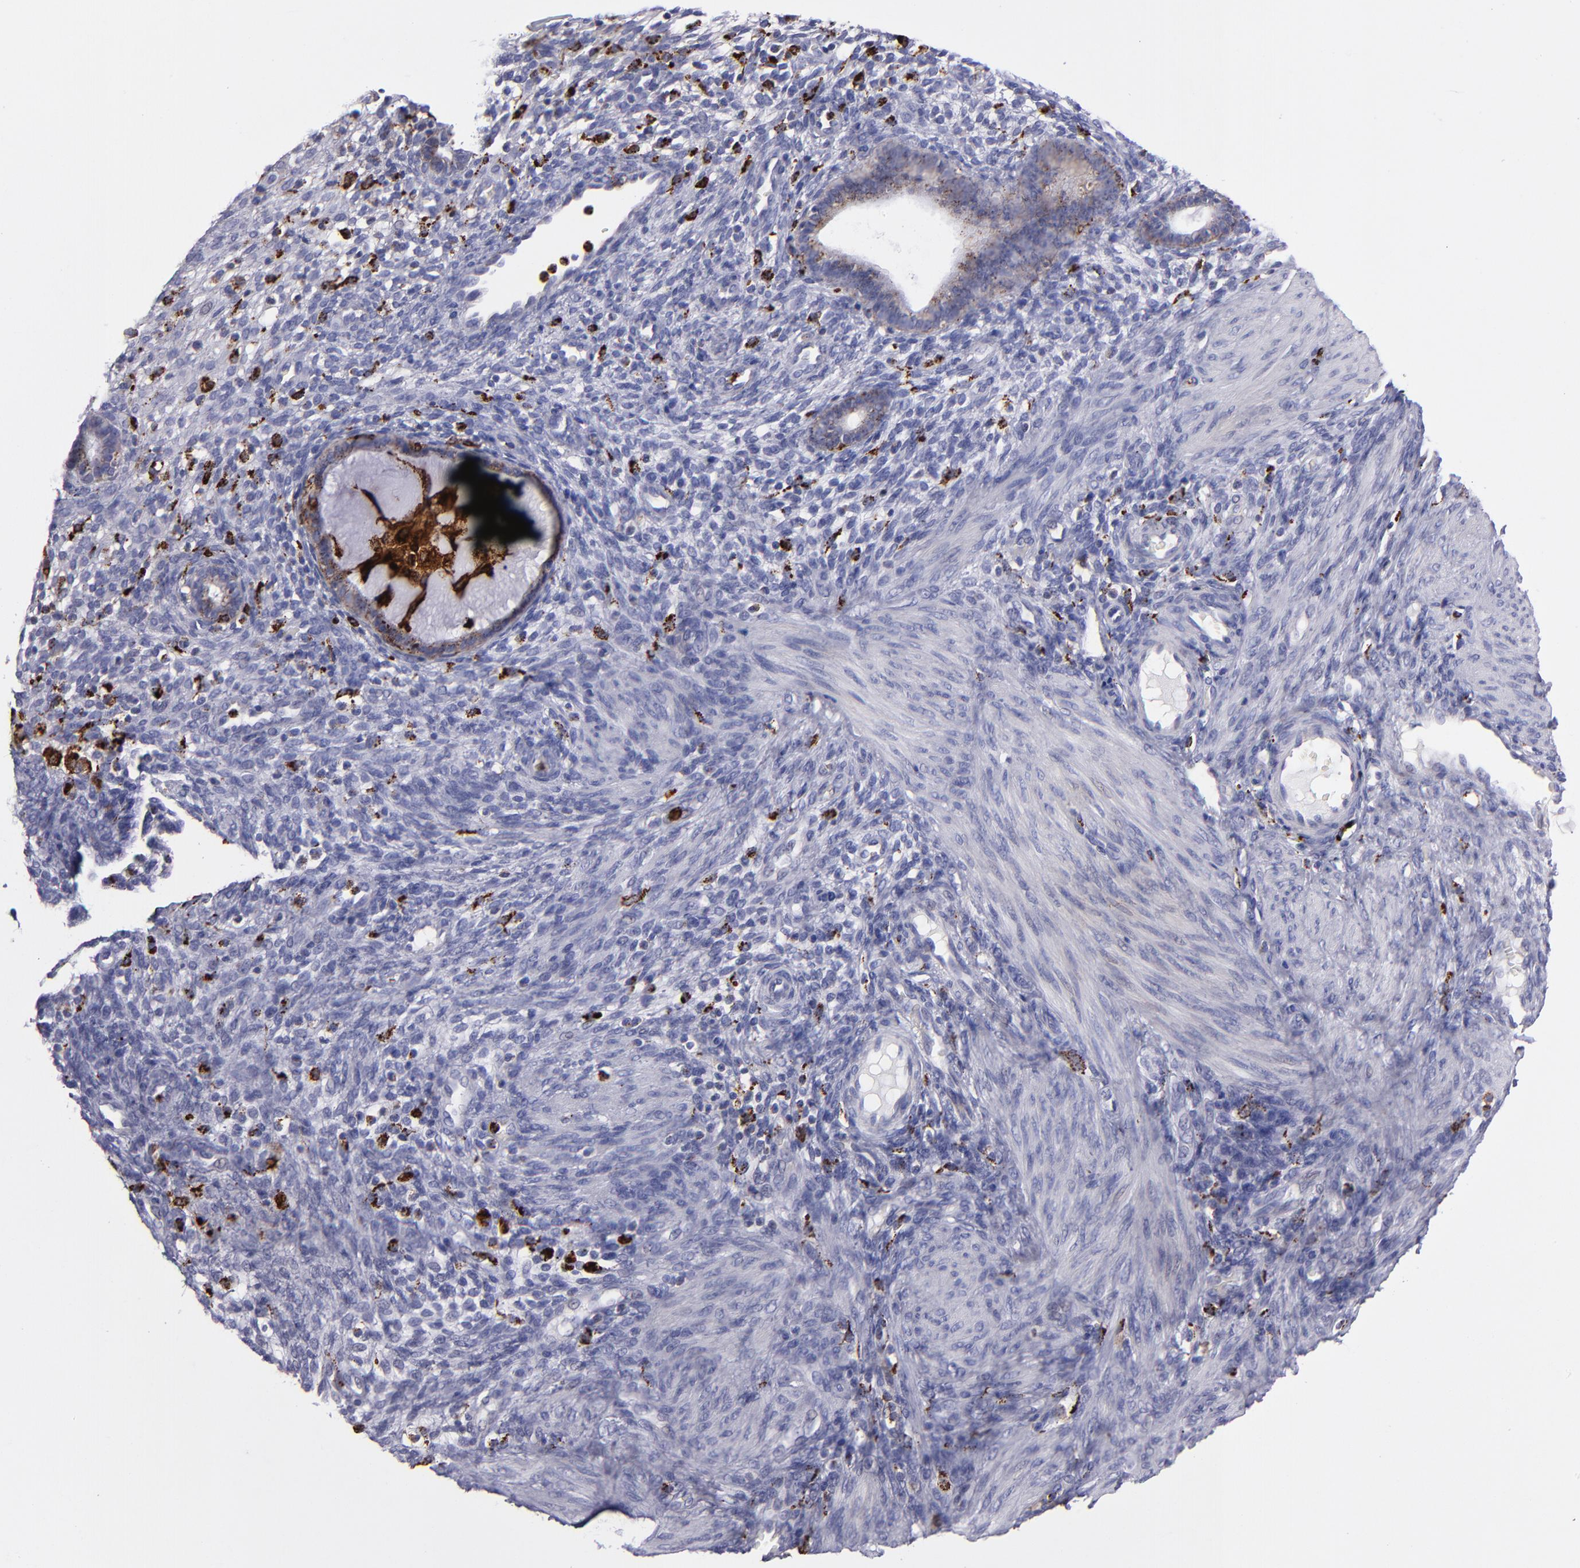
{"staining": {"intensity": "strong", "quantity": "<25%", "location": "nuclear"}, "tissue": "endometrium", "cell_type": "Cells in endometrial stroma", "image_type": "normal", "snomed": [{"axis": "morphology", "description": "Normal tissue, NOS"}, {"axis": "topography", "description": "Endometrium"}], "caption": "Approximately <25% of cells in endometrial stroma in normal human endometrium display strong nuclear protein expression as visualized by brown immunohistochemical staining.", "gene": "CTSS", "patient": {"sex": "female", "age": 72}}